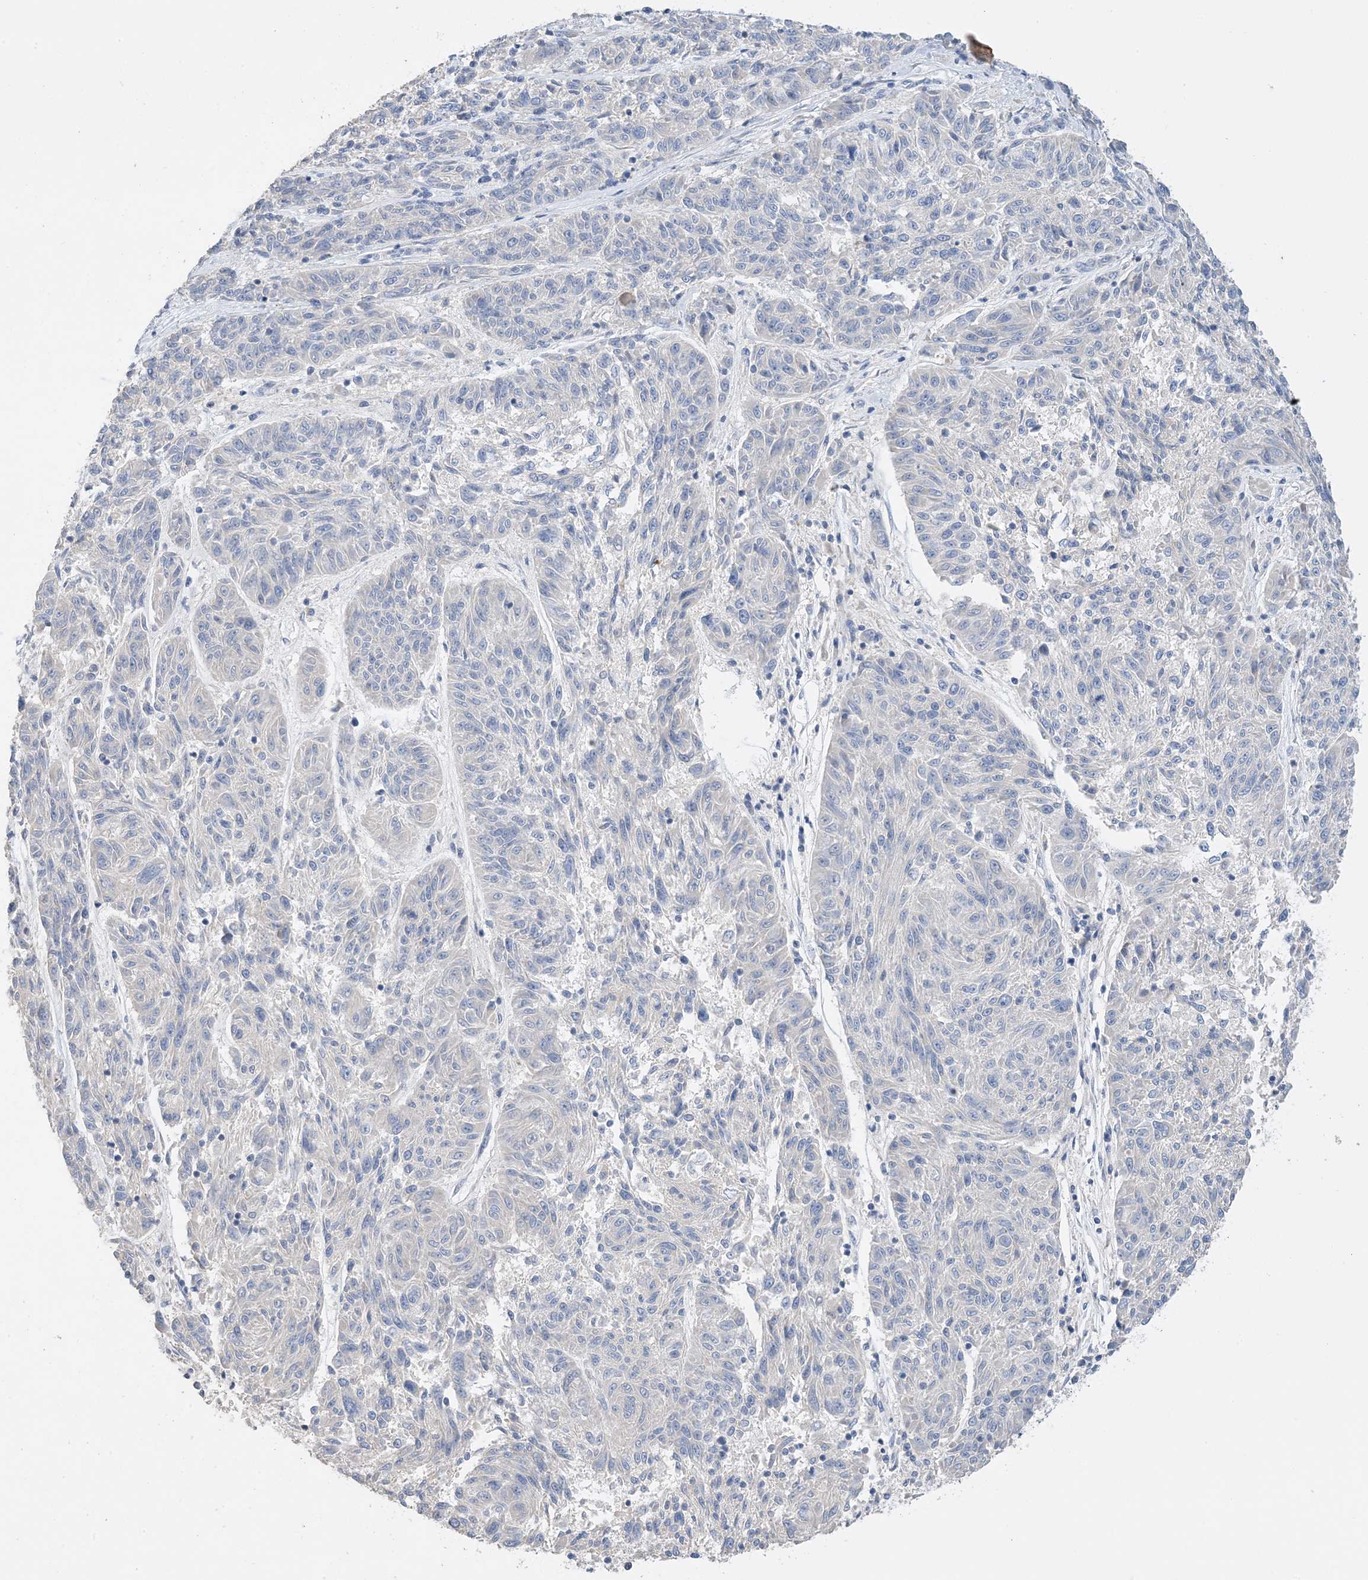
{"staining": {"intensity": "negative", "quantity": "none", "location": "none"}, "tissue": "melanoma", "cell_type": "Tumor cells", "image_type": "cancer", "snomed": [{"axis": "morphology", "description": "Malignant melanoma, NOS"}, {"axis": "topography", "description": "Skin"}], "caption": "Protein analysis of melanoma reveals no significant staining in tumor cells.", "gene": "KPRP", "patient": {"sex": "male", "age": 53}}